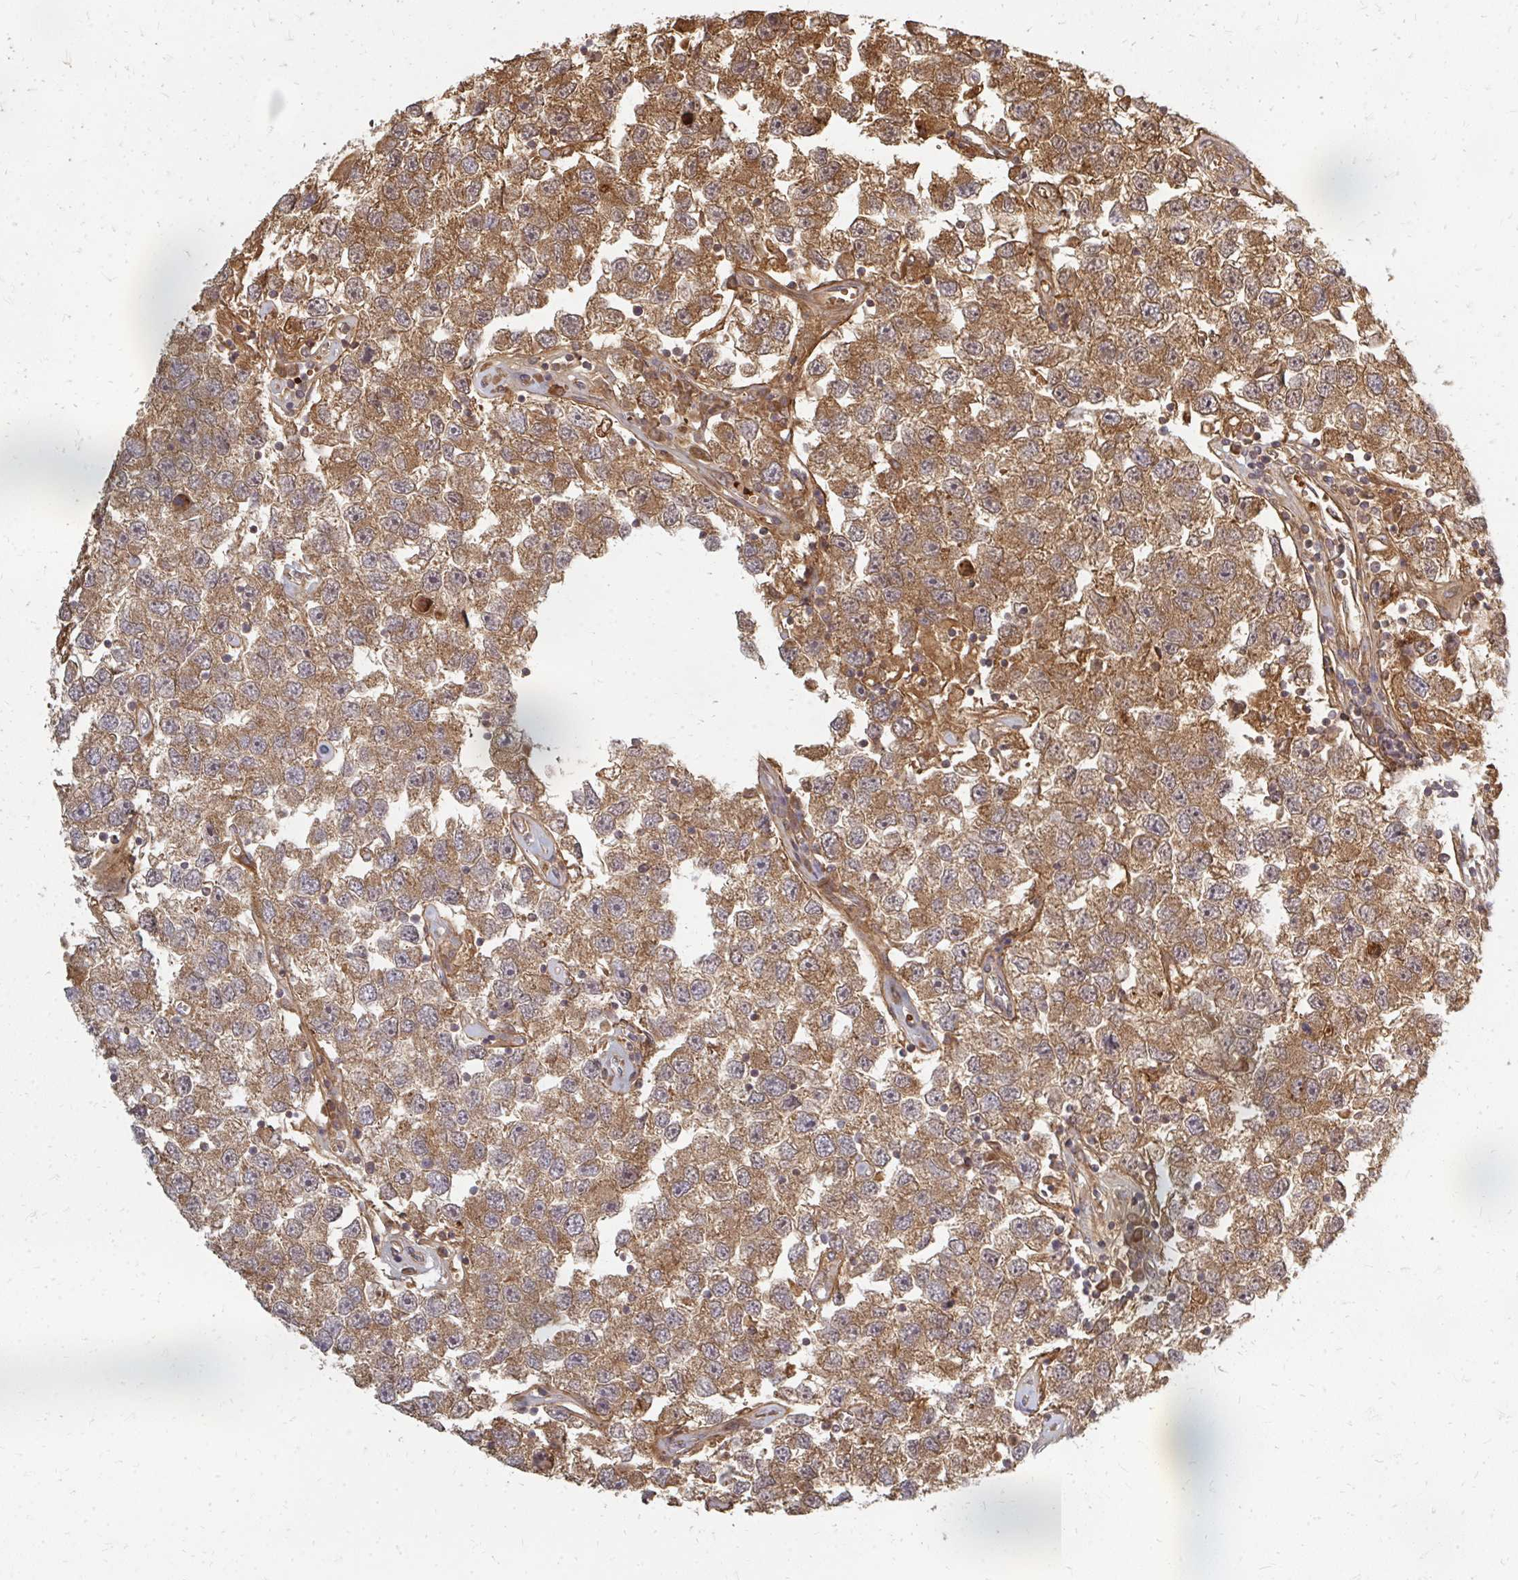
{"staining": {"intensity": "moderate", "quantity": ">75%", "location": "cytoplasmic/membranous"}, "tissue": "testis cancer", "cell_type": "Tumor cells", "image_type": "cancer", "snomed": [{"axis": "morphology", "description": "Seminoma, NOS"}, {"axis": "topography", "description": "Testis"}], "caption": "A micrograph of human testis seminoma stained for a protein reveals moderate cytoplasmic/membranous brown staining in tumor cells.", "gene": "ZNF285", "patient": {"sex": "male", "age": 26}}